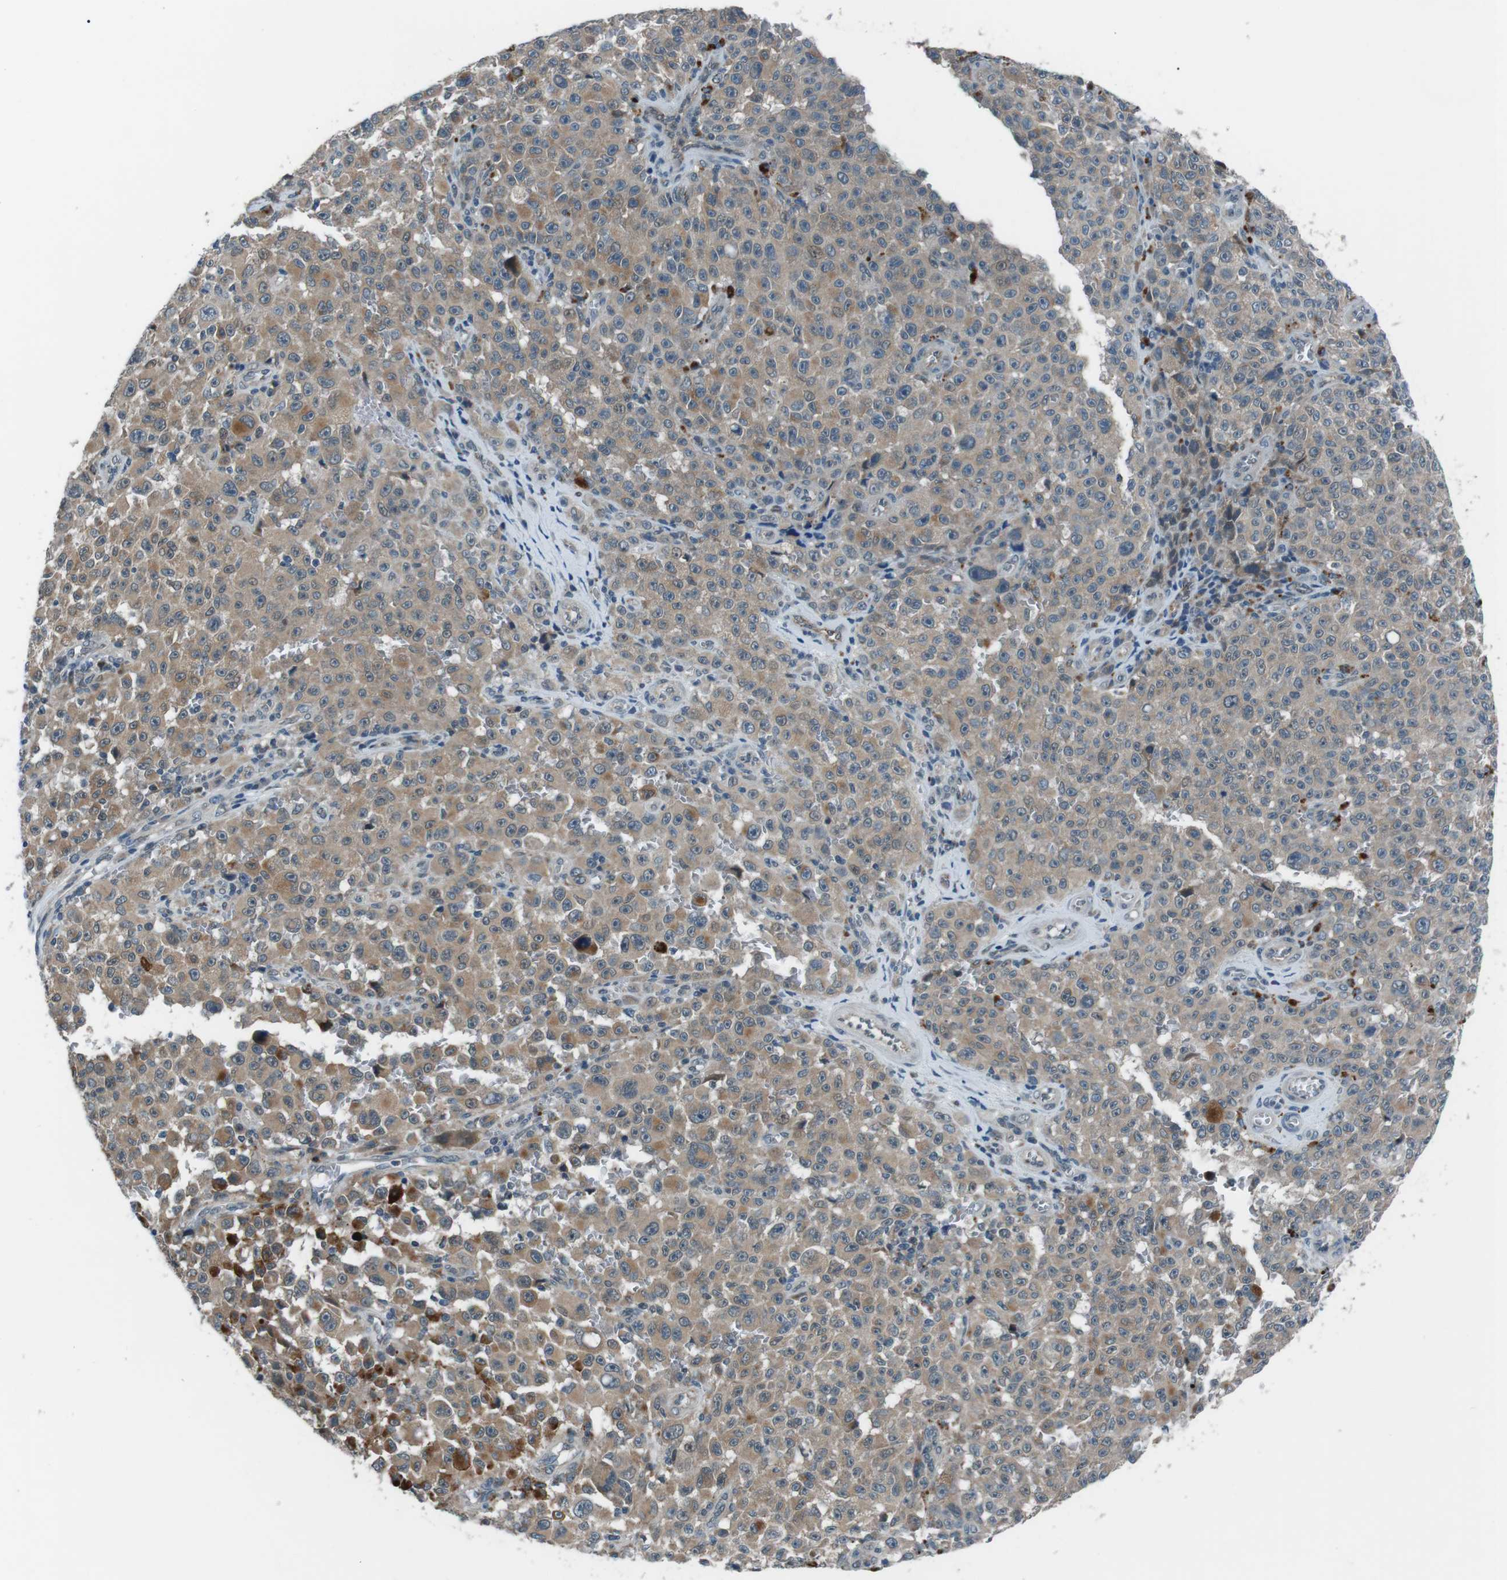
{"staining": {"intensity": "weak", "quantity": ">75%", "location": "cytoplasmic/membranous"}, "tissue": "melanoma", "cell_type": "Tumor cells", "image_type": "cancer", "snomed": [{"axis": "morphology", "description": "Malignant melanoma, NOS"}, {"axis": "topography", "description": "Skin"}], "caption": "Immunohistochemistry (DAB (3,3'-diaminobenzidine)) staining of human melanoma reveals weak cytoplasmic/membranous protein expression in about >75% of tumor cells. Immunohistochemistry (ihc) stains the protein of interest in brown and the nuclei are stained blue.", "gene": "LRIG2", "patient": {"sex": "female", "age": 82}}